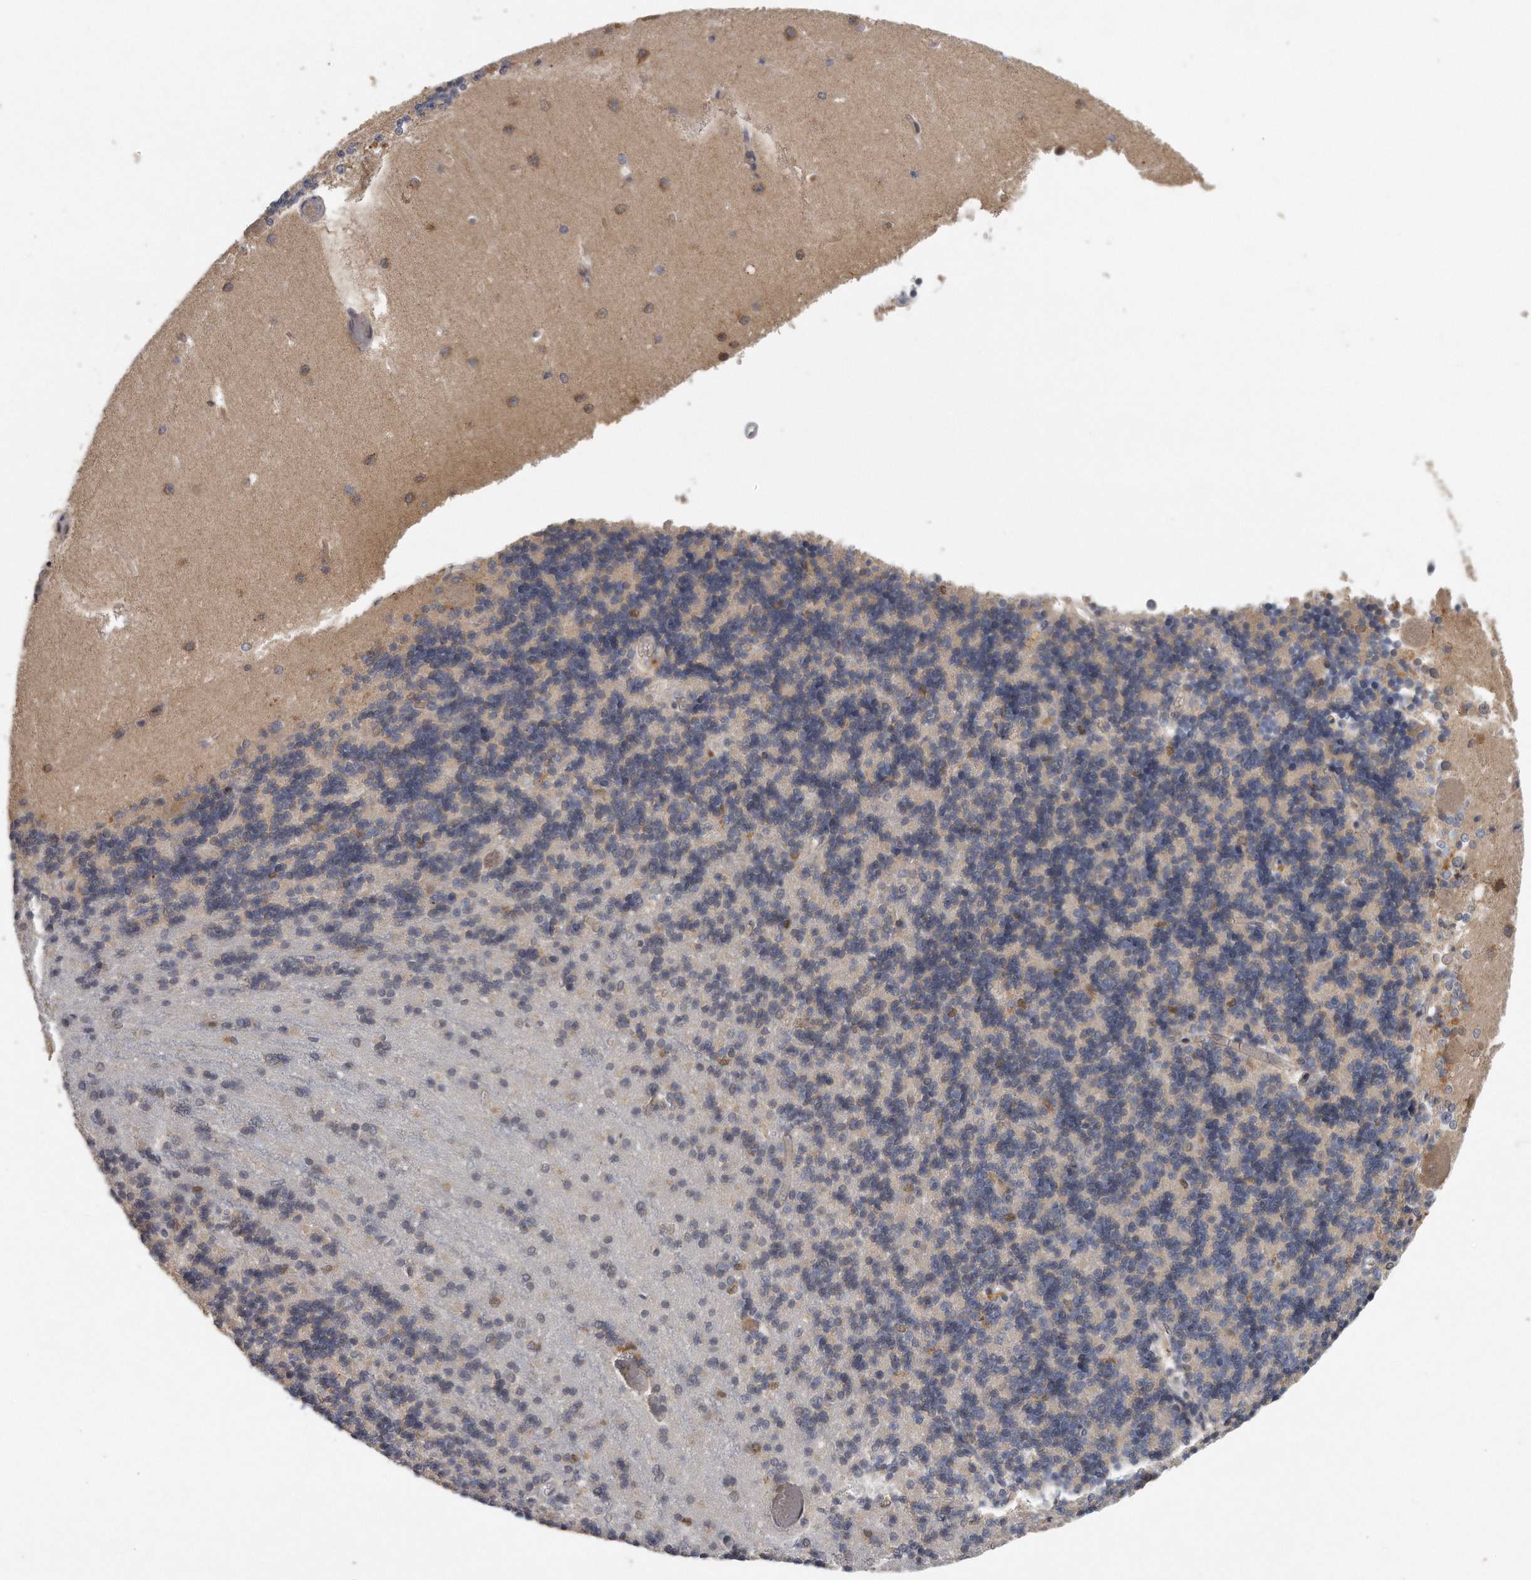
{"staining": {"intensity": "weak", "quantity": "<25%", "location": "cytoplasmic/membranous"}, "tissue": "cerebellum", "cell_type": "Cells in granular layer", "image_type": "normal", "snomed": [{"axis": "morphology", "description": "Normal tissue, NOS"}, {"axis": "topography", "description": "Cerebellum"}], "caption": "Immunohistochemical staining of unremarkable human cerebellum shows no significant expression in cells in granular layer. (Brightfield microscopy of DAB immunohistochemistry (IHC) at high magnification).", "gene": "TRAPPC14", "patient": {"sex": "male", "age": 37}}